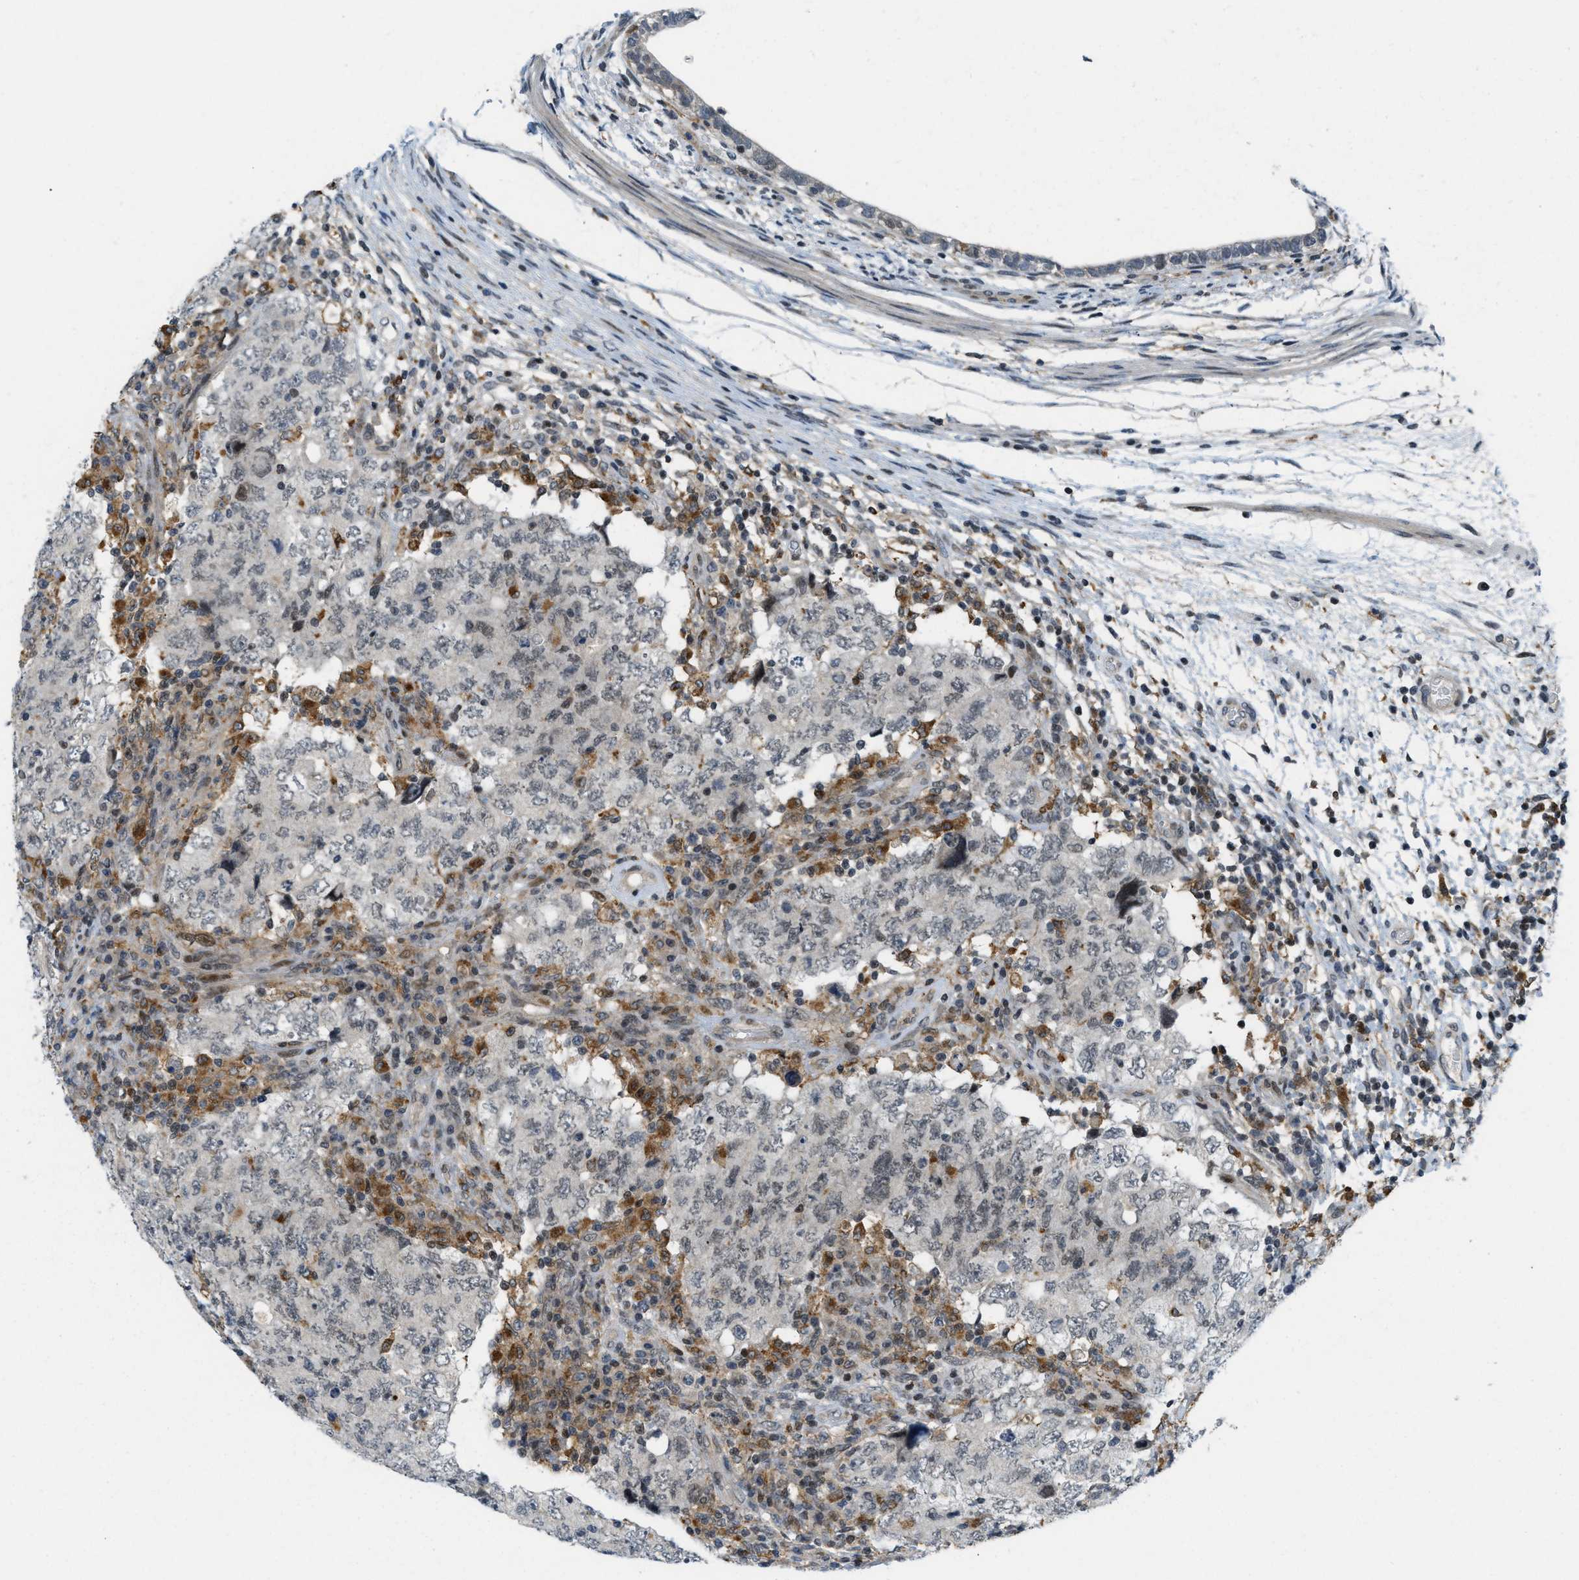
{"staining": {"intensity": "weak", "quantity": "<25%", "location": "nuclear"}, "tissue": "testis cancer", "cell_type": "Tumor cells", "image_type": "cancer", "snomed": [{"axis": "morphology", "description": "Carcinoma, Embryonal, NOS"}, {"axis": "topography", "description": "Testis"}], "caption": "An image of testis cancer (embryonal carcinoma) stained for a protein exhibits no brown staining in tumor cells.", "gene": "ING1", "patient": {"sex": "male", "age": 26}}